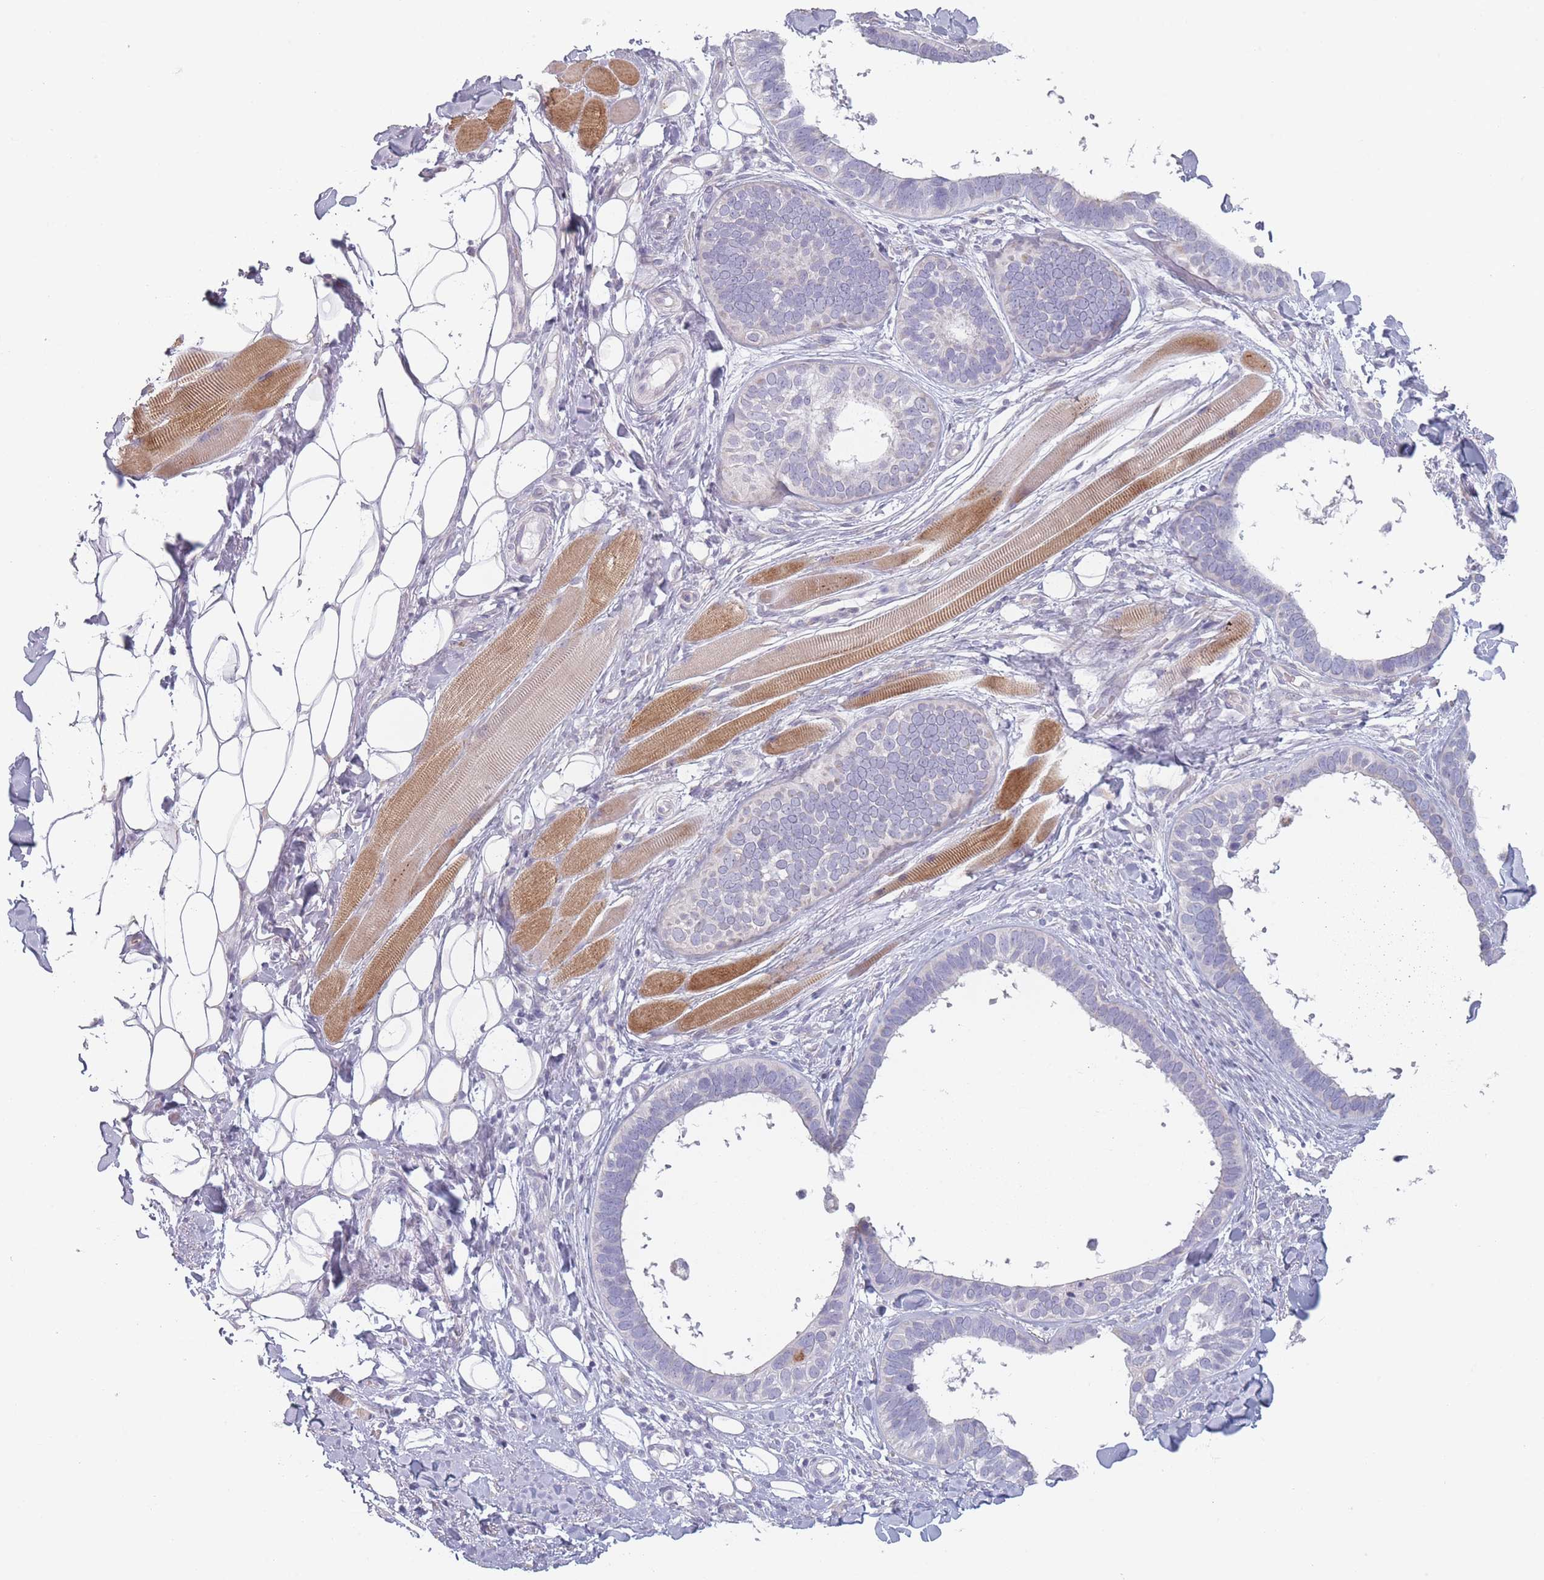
{"staining": {"intensity": "negative", "quantity": "none", "location": "none"}, "tissue": "skin cancer", "cell_type": "Tumor cells", "image_type": "cancer", "snomed": [{"axis": "morphology", "description": "Basal cell carcinoma"}, {"axis": "topography", "description": "Skin"}], "caption": "This is a photomicrograph of immunohistochemistry (IHC) staining of skin cancer, which shows no positivity in tumor cells.", "gene": "RASL10B", "patient": {"sex": "male", "age": 62}}